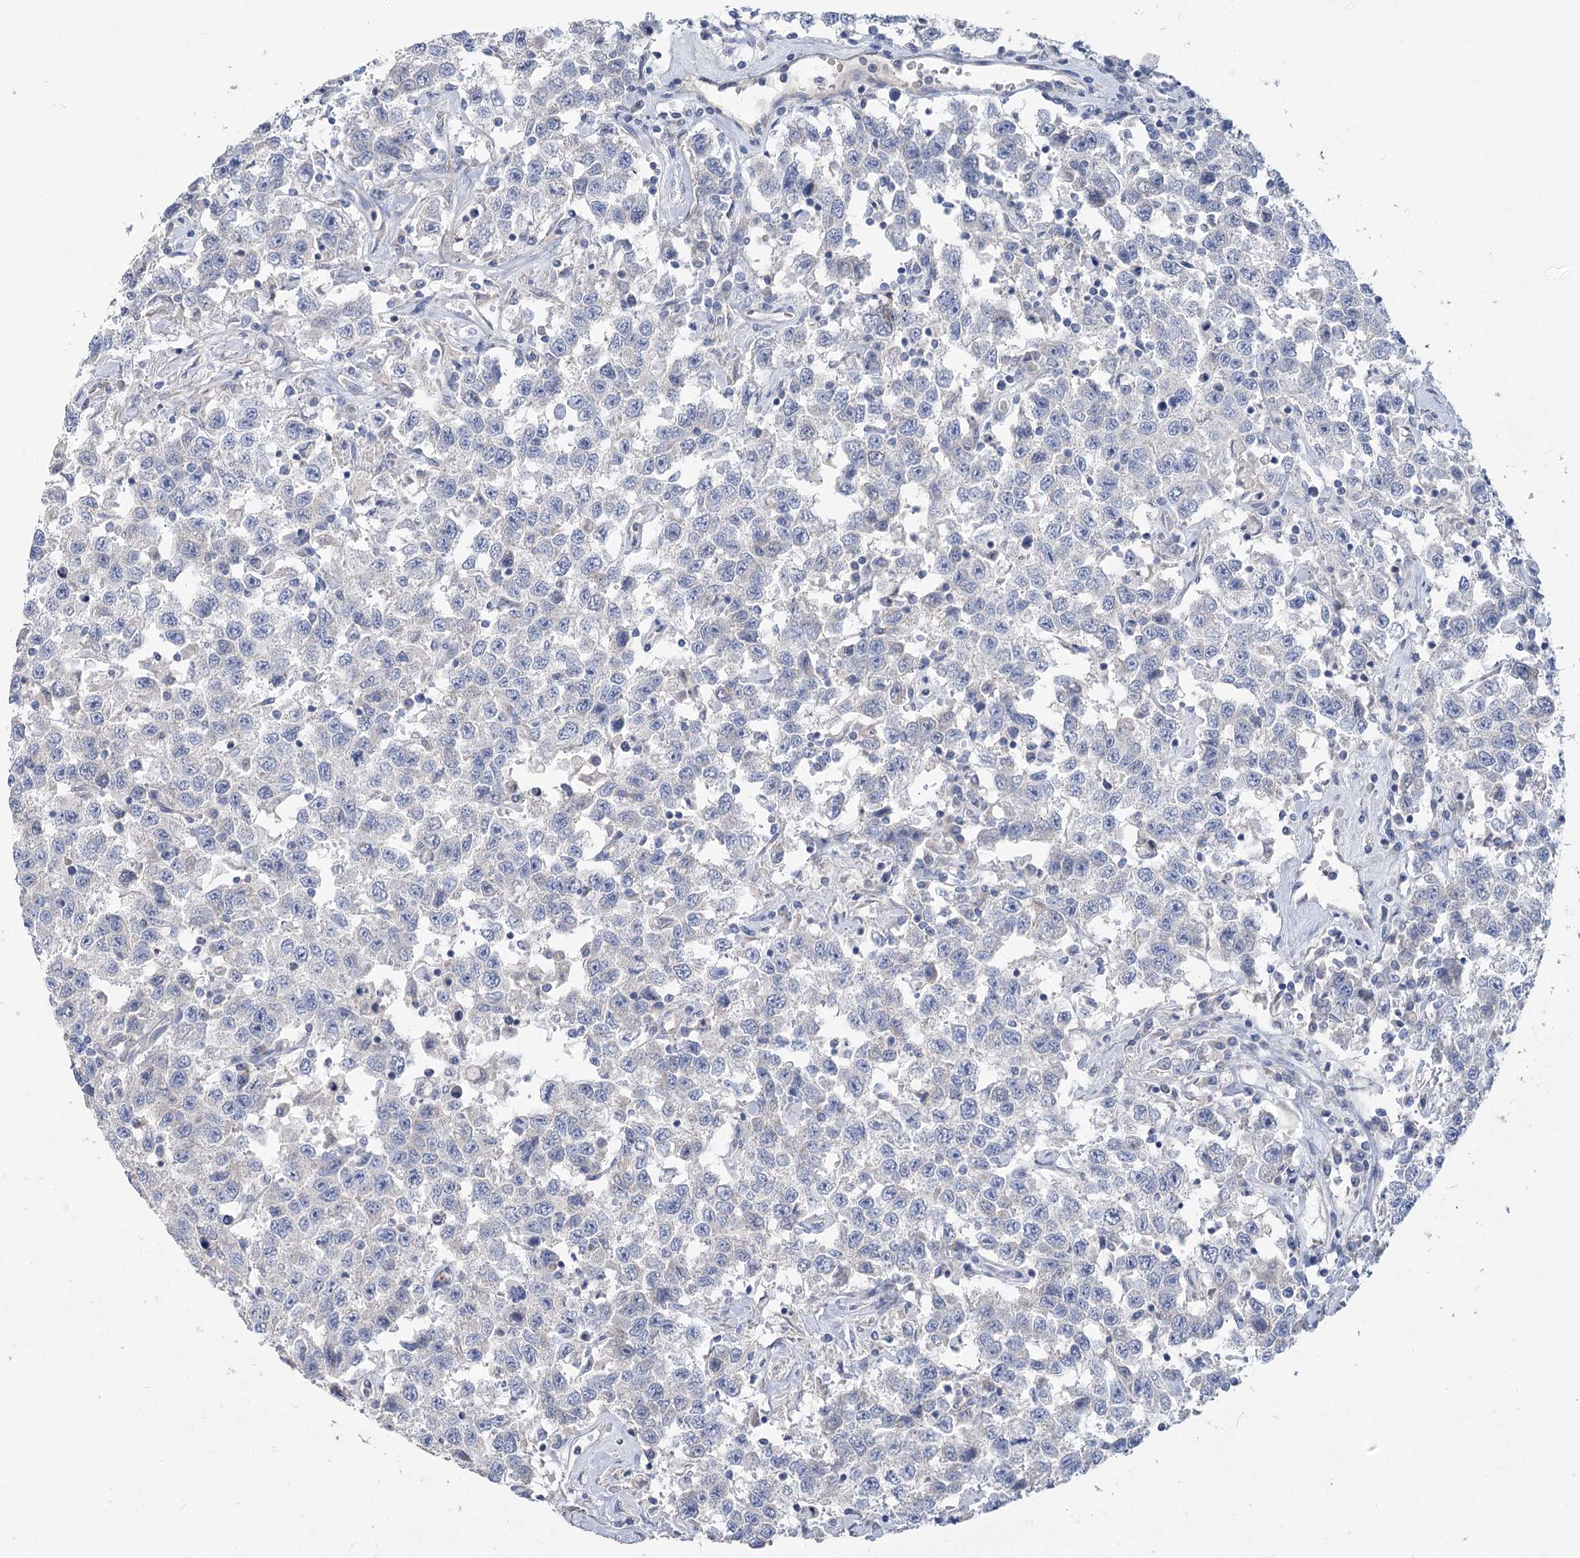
{"staining": {"intensity": "negative", "quantity": "none", "location": "none"}, "tissue": "testis cancer", "cell_type": "Tumor cells", "image_type": "cancer", "snomed": [{"axis": "morphology", "description": "Seminoma, NOS"}, {"axis": "topography", "description": "Testis"}], "caption": "Testis seminoma was stained to show a protein in brown. There is no significant positivity in tumor cells.", "gene": "SLC9A3", "patient": {"sex": "male", "age": 41}}